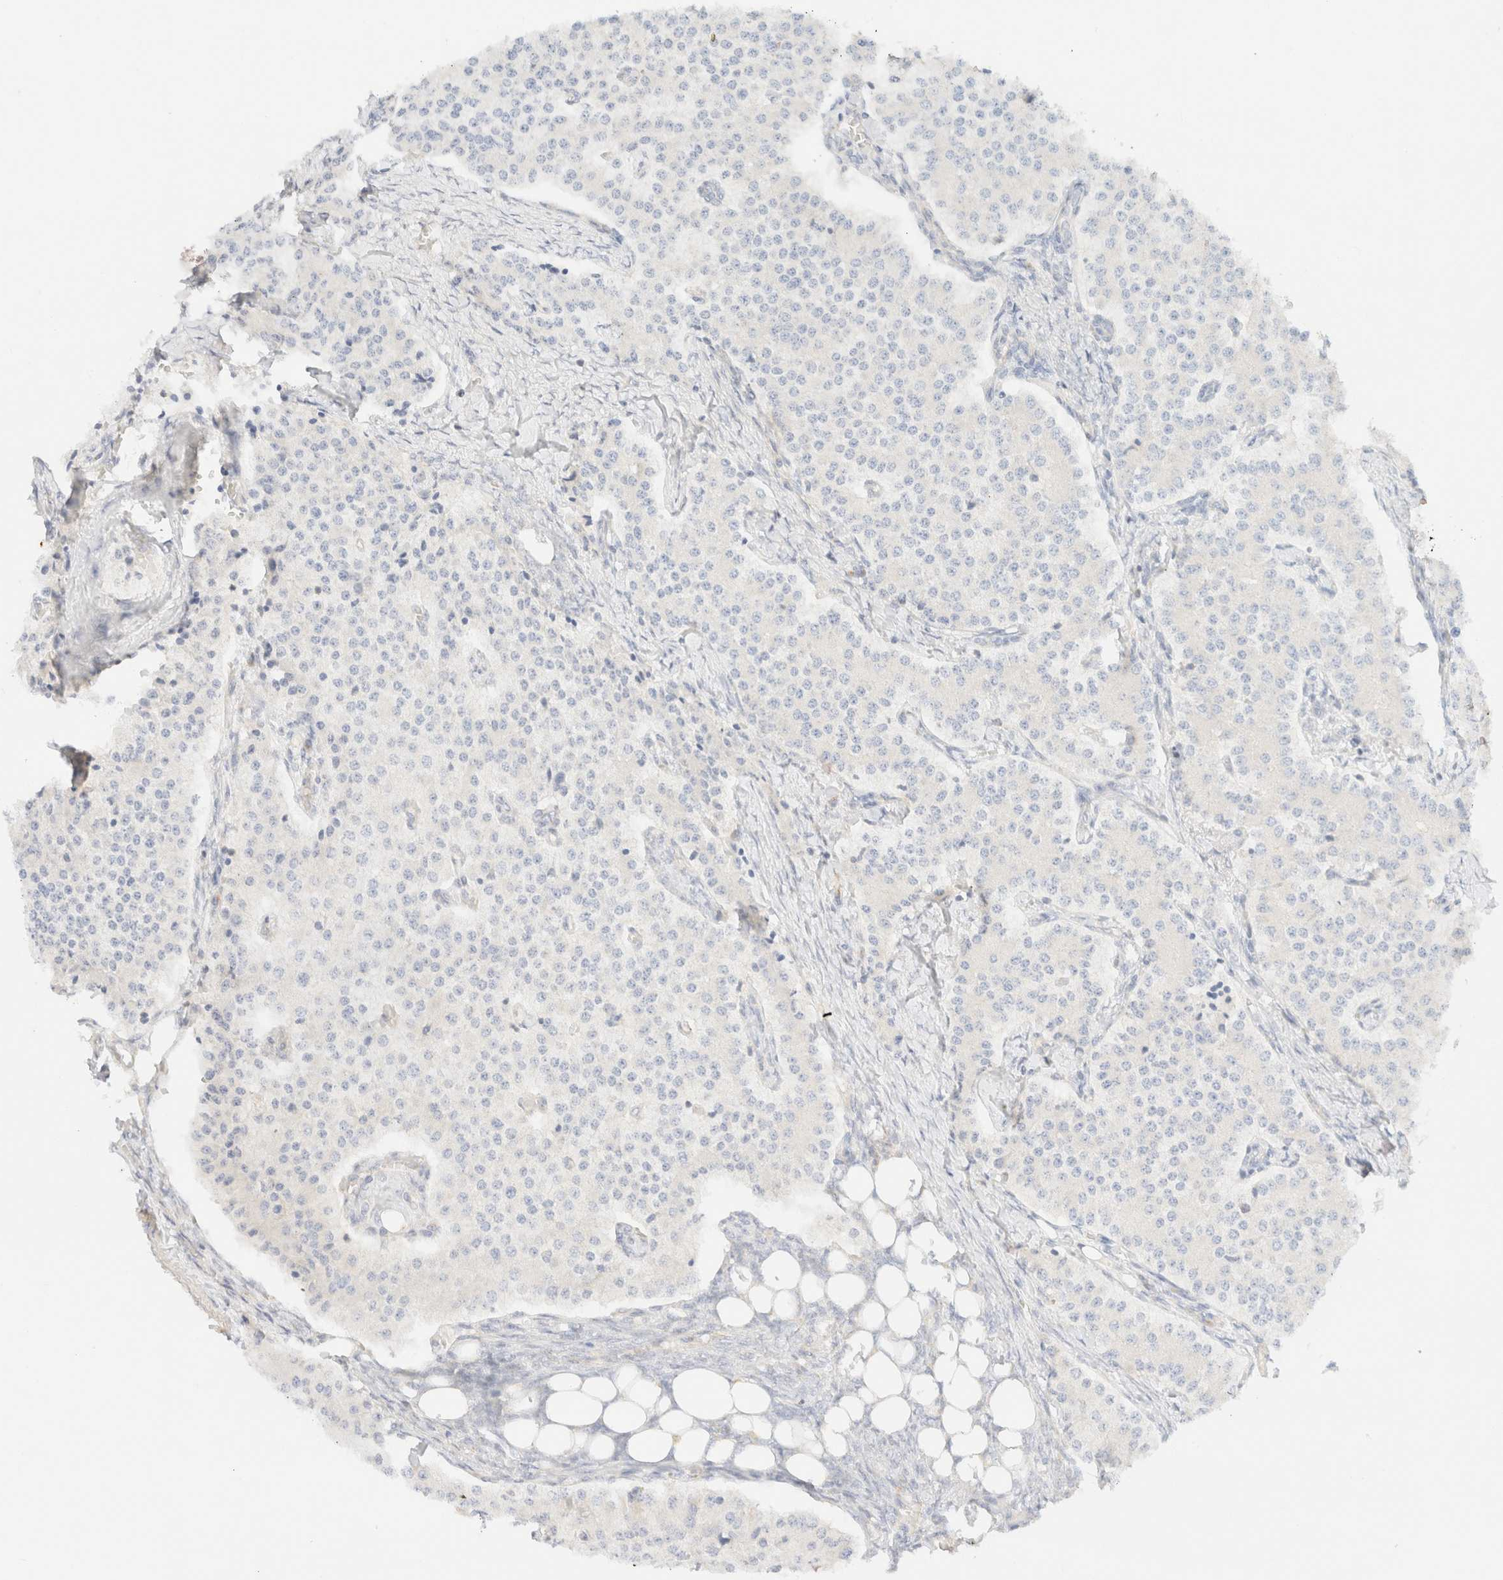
{"staining": {"intensity": "negative", "quantity": "none", "location": "none"}, "tissue": "carcinoid", "cell_type": "Tumor cells", "image_type": "cancer", "snomed": [{"axis": "morphology", "description": "Carcinoid, malignant, NOS"}, {"axis": "topography", "description": "Colon"}], "caption": "A micrograph of malignant carcinoid stained for a protein shows no brown staining in tumor cells. (DAB immunohistochemistry (IHC) visualized using brightfield microscopy, high magnification).", "gene": "MYO10", "patient": {"sex": "female", "age": 52}}